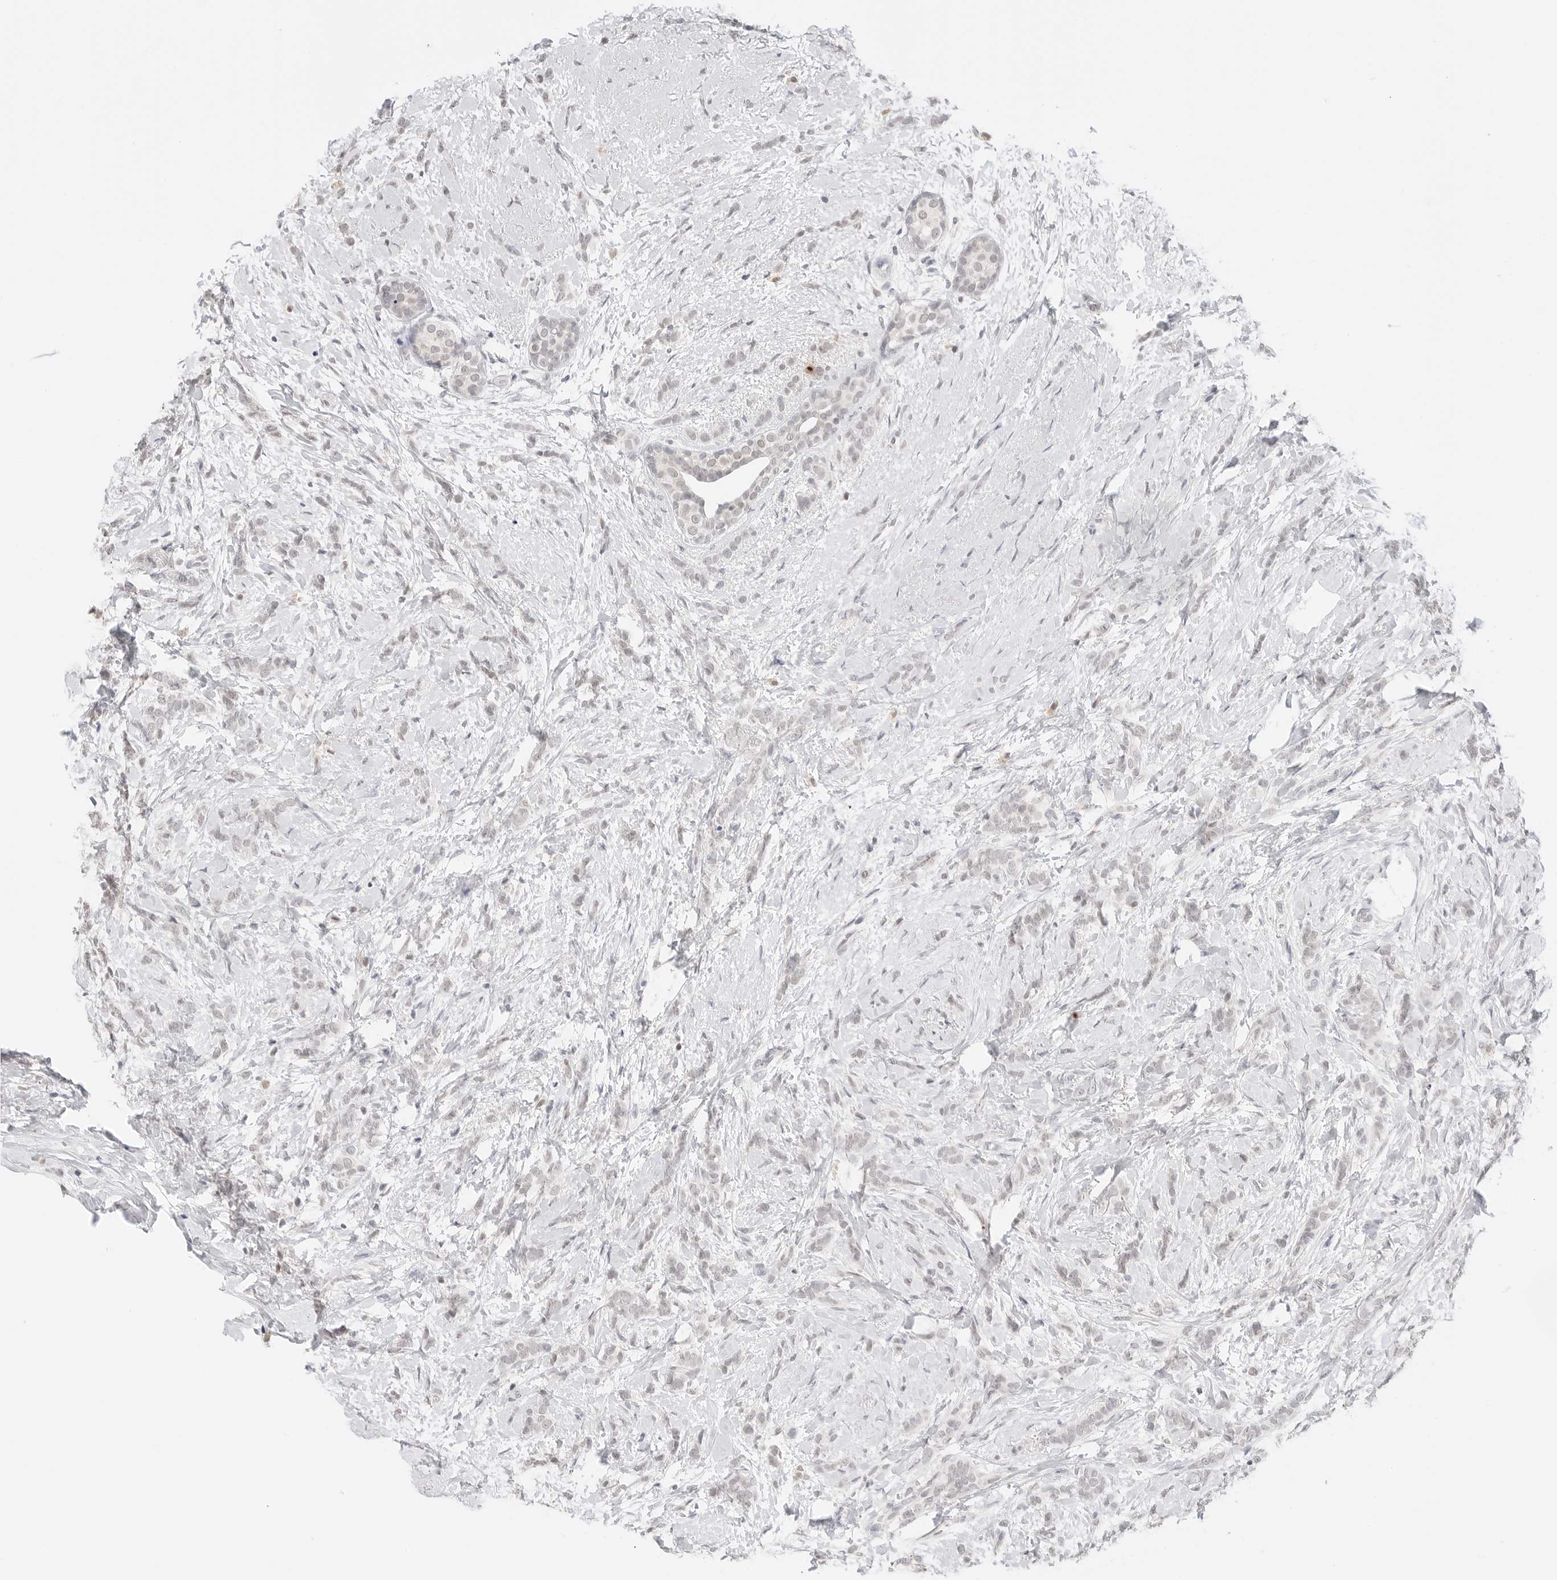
{"staining": {"intensity": "negative", "quantity": "none", "location": "none"}, "tissue": "breast cancer", "cell_type": "Tumor cells", "image_type": "cancer", "snomed": [{"axis": "morphology", "description": "Lobular carcinoma, in situ"}, {"axis": "morphology", "description": "Lobular carcinoma"}, {"axis": "topography", "description": "Breast"}], "caption": "A high-resolution image shows immunohistochemistry staining of lobular carcinoma in situ (breast), which displays no significant staining in tumor cells.", "gene": "GPR34", "patient": {"sex": "female", "age": 41}}